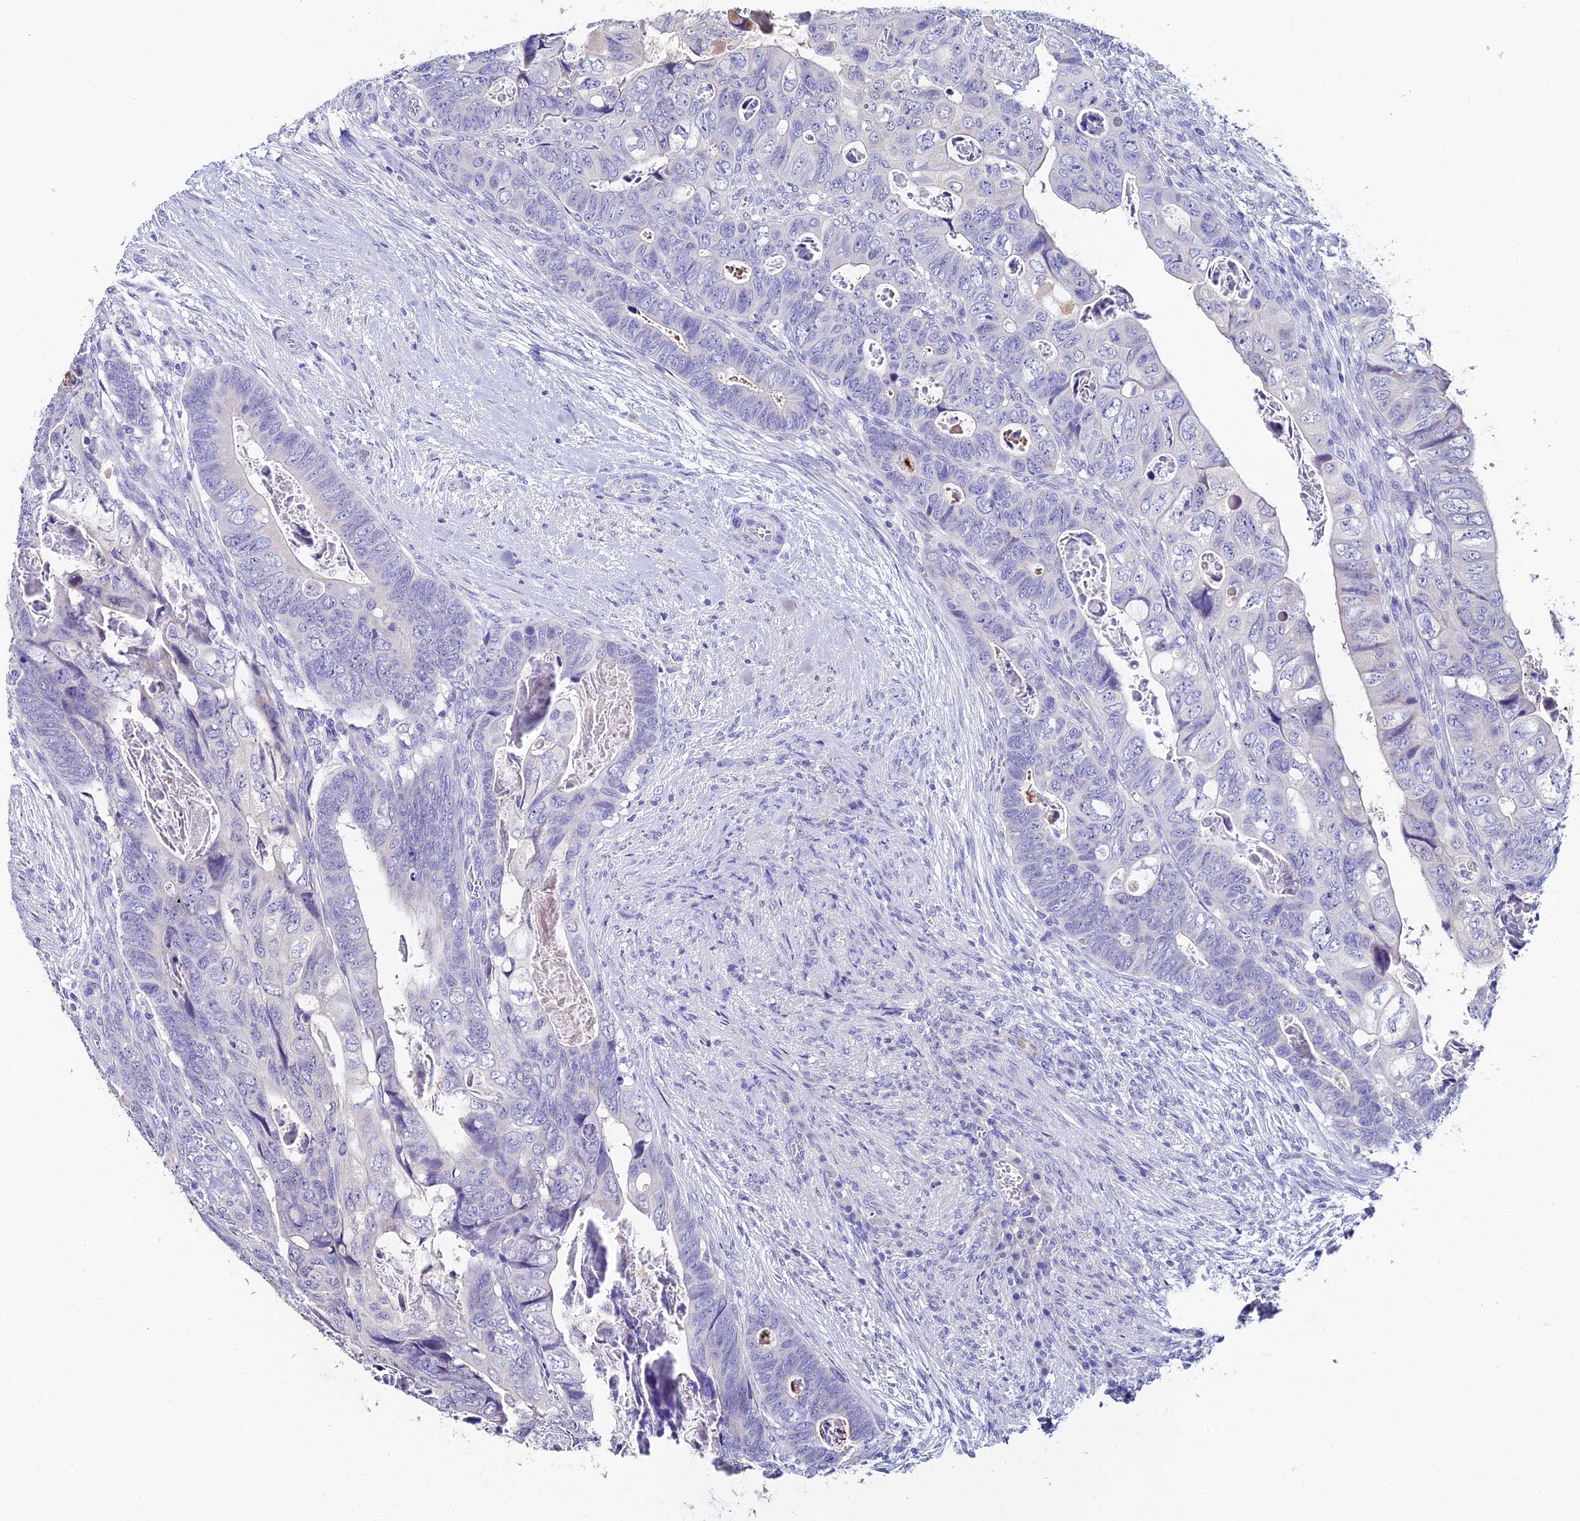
{"staining": {"intensity": "negative", "quantity": "none", "location": "none"}, "tissue": "colorectal cancer", "cell_type": "Tumor cells", "image_type": "cancer", "snomed": [{"axis": "morphology", "description": "Adenocarcinoma, NOS"}, {"axis": "topography", "description": "Rectum"}], "caption": "High magnification brightfield microscopy of colorectal cancer stained with DAB (brown) and counterstained with hematoxylin (blue): tumor cells show no significant positivity.", "gene": "ESRRG", "patient": {"sex": "female", "age": 78}}